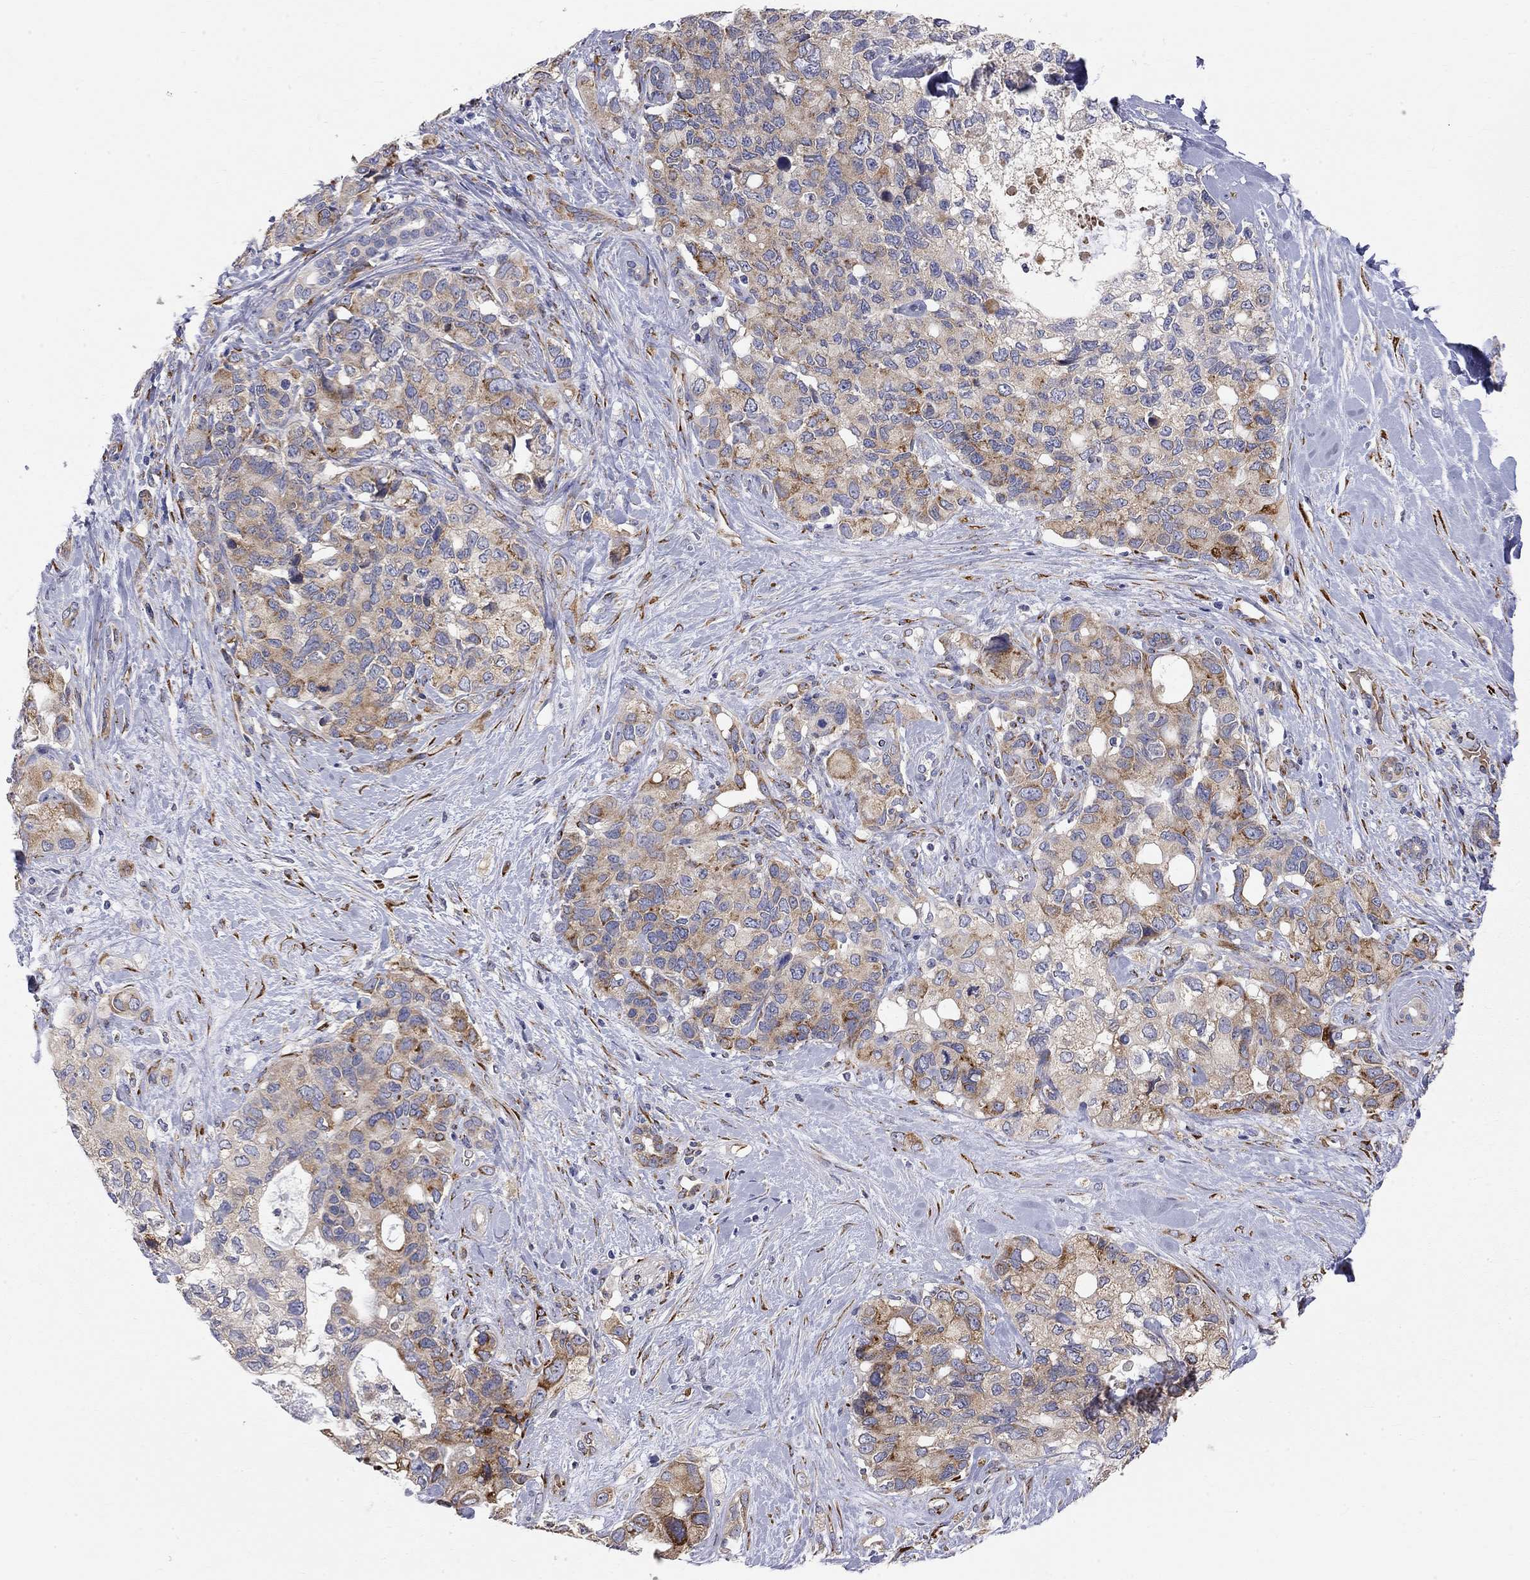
{"staining": {"intensity": "moderate", "quantity": ">75%", "location": "cytoplasmic/membranous"}, "tissue": "pancreatic cancer", "cell_type": "Tumor cells", "image_type": "cancer", "snomed": [{"axis": "morphology", "description": "Adenocarcinoma, NOS"}, {"axis": "topography", "description": "Pancreas"}], "caption": "Moderate cytoplasmic/membranous protein positivity is seen in about >75% of tumor cells in adenocarcinoma (pancreatic). Immunohistochemistry (ihc) stains the protein in brown and the nuclei are stained blue.", "gene": "CASTOR1", "patient": {"sex": "female", "age": 56}}